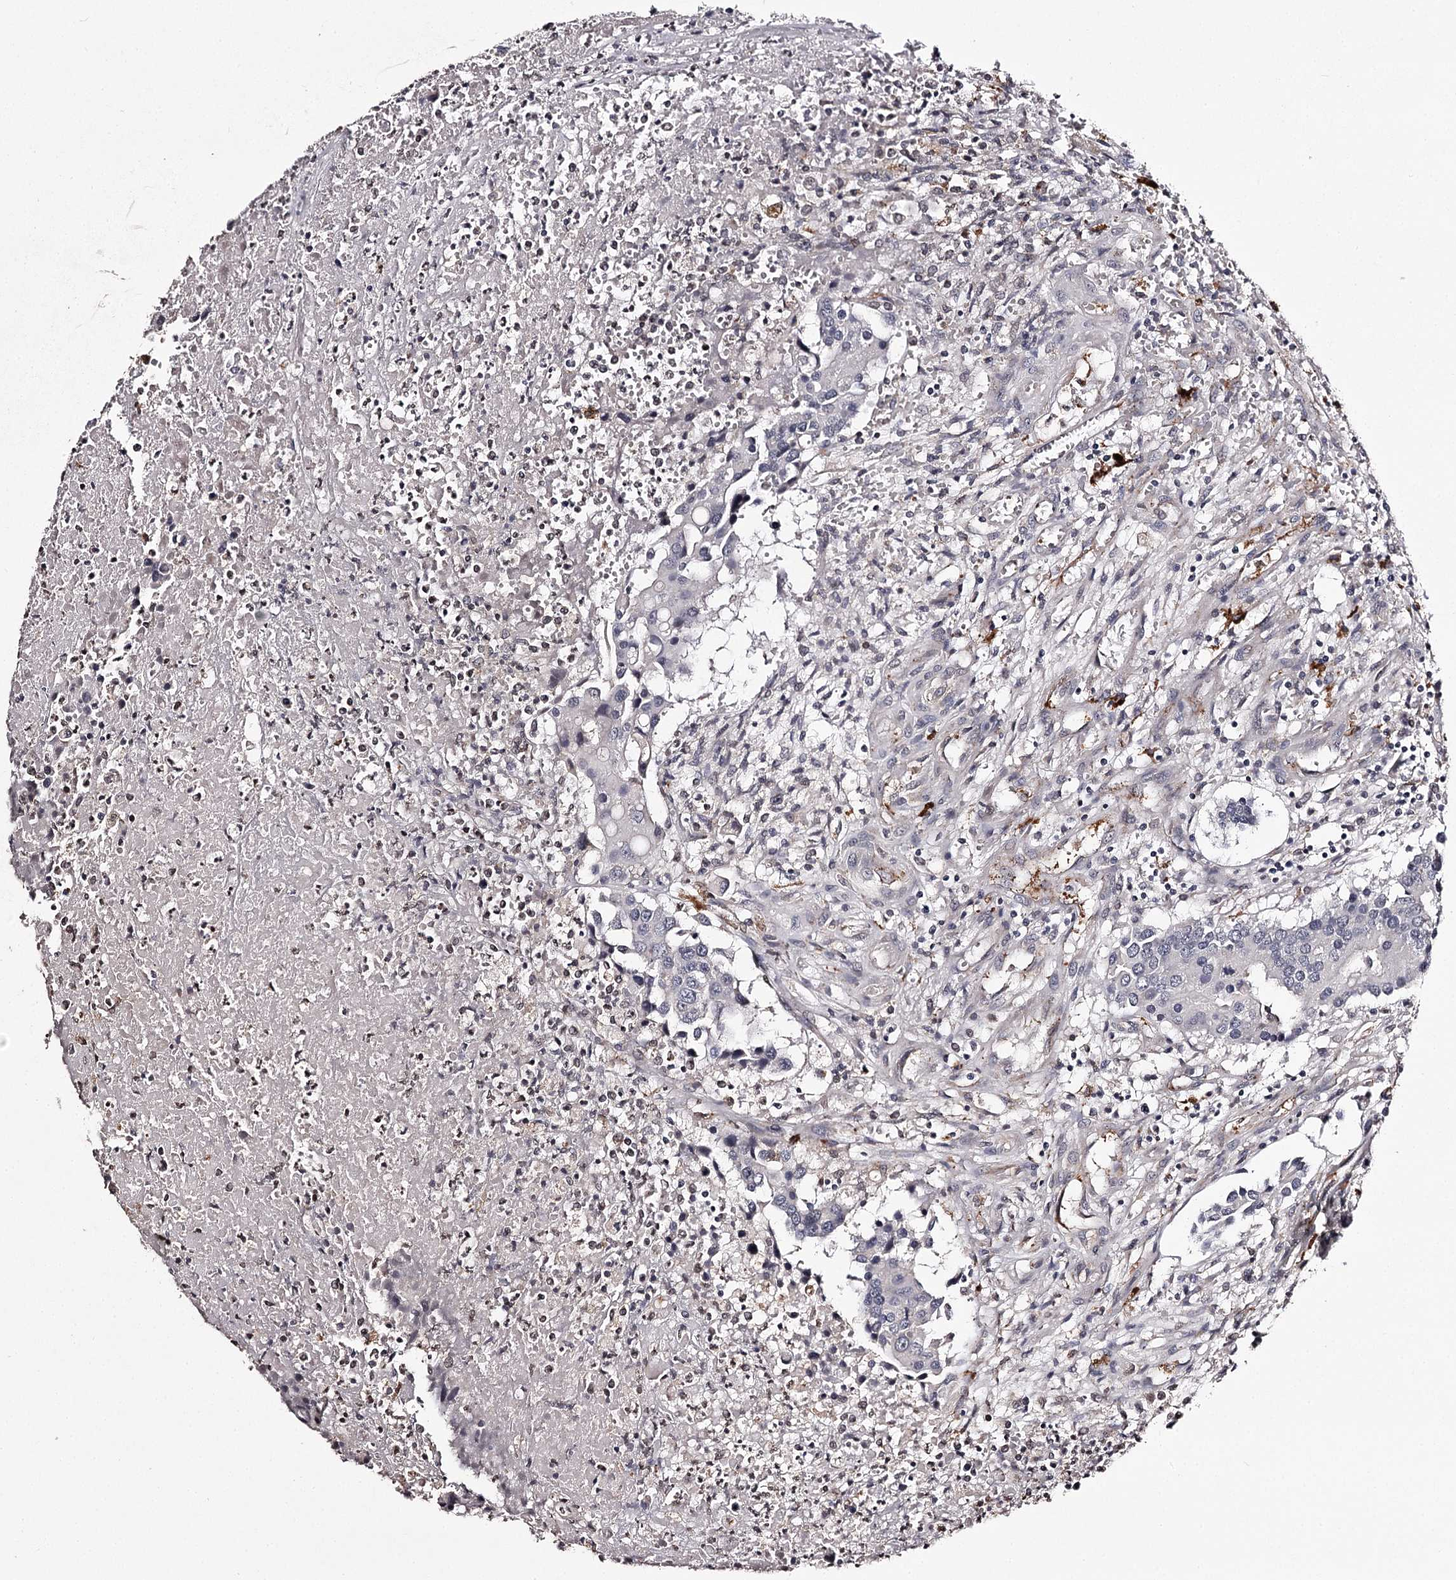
{"staining": {"intensity": "negative", "quantity": "none", "location": "none"}, "tissue": "colorectal cancer", "cell_type": "Tumor cells", "image_type": "cancer", "snomed": [{"axis": "morphology", "description": "Adenocarcinoma, NOS"}, {"axis": "topography", "description": "Colon"}], "caption": "High magnification brightfield microscopy of colorectal cancer (adenocarcinoma) stained with DAB (3,3'-diaminobenzidine) (brown) and counterstained with hematoxylin (blue): tumor cells show no significant expression.", "gene": "SLC32A1", "patient": {"sex": "male", "age": 77}}